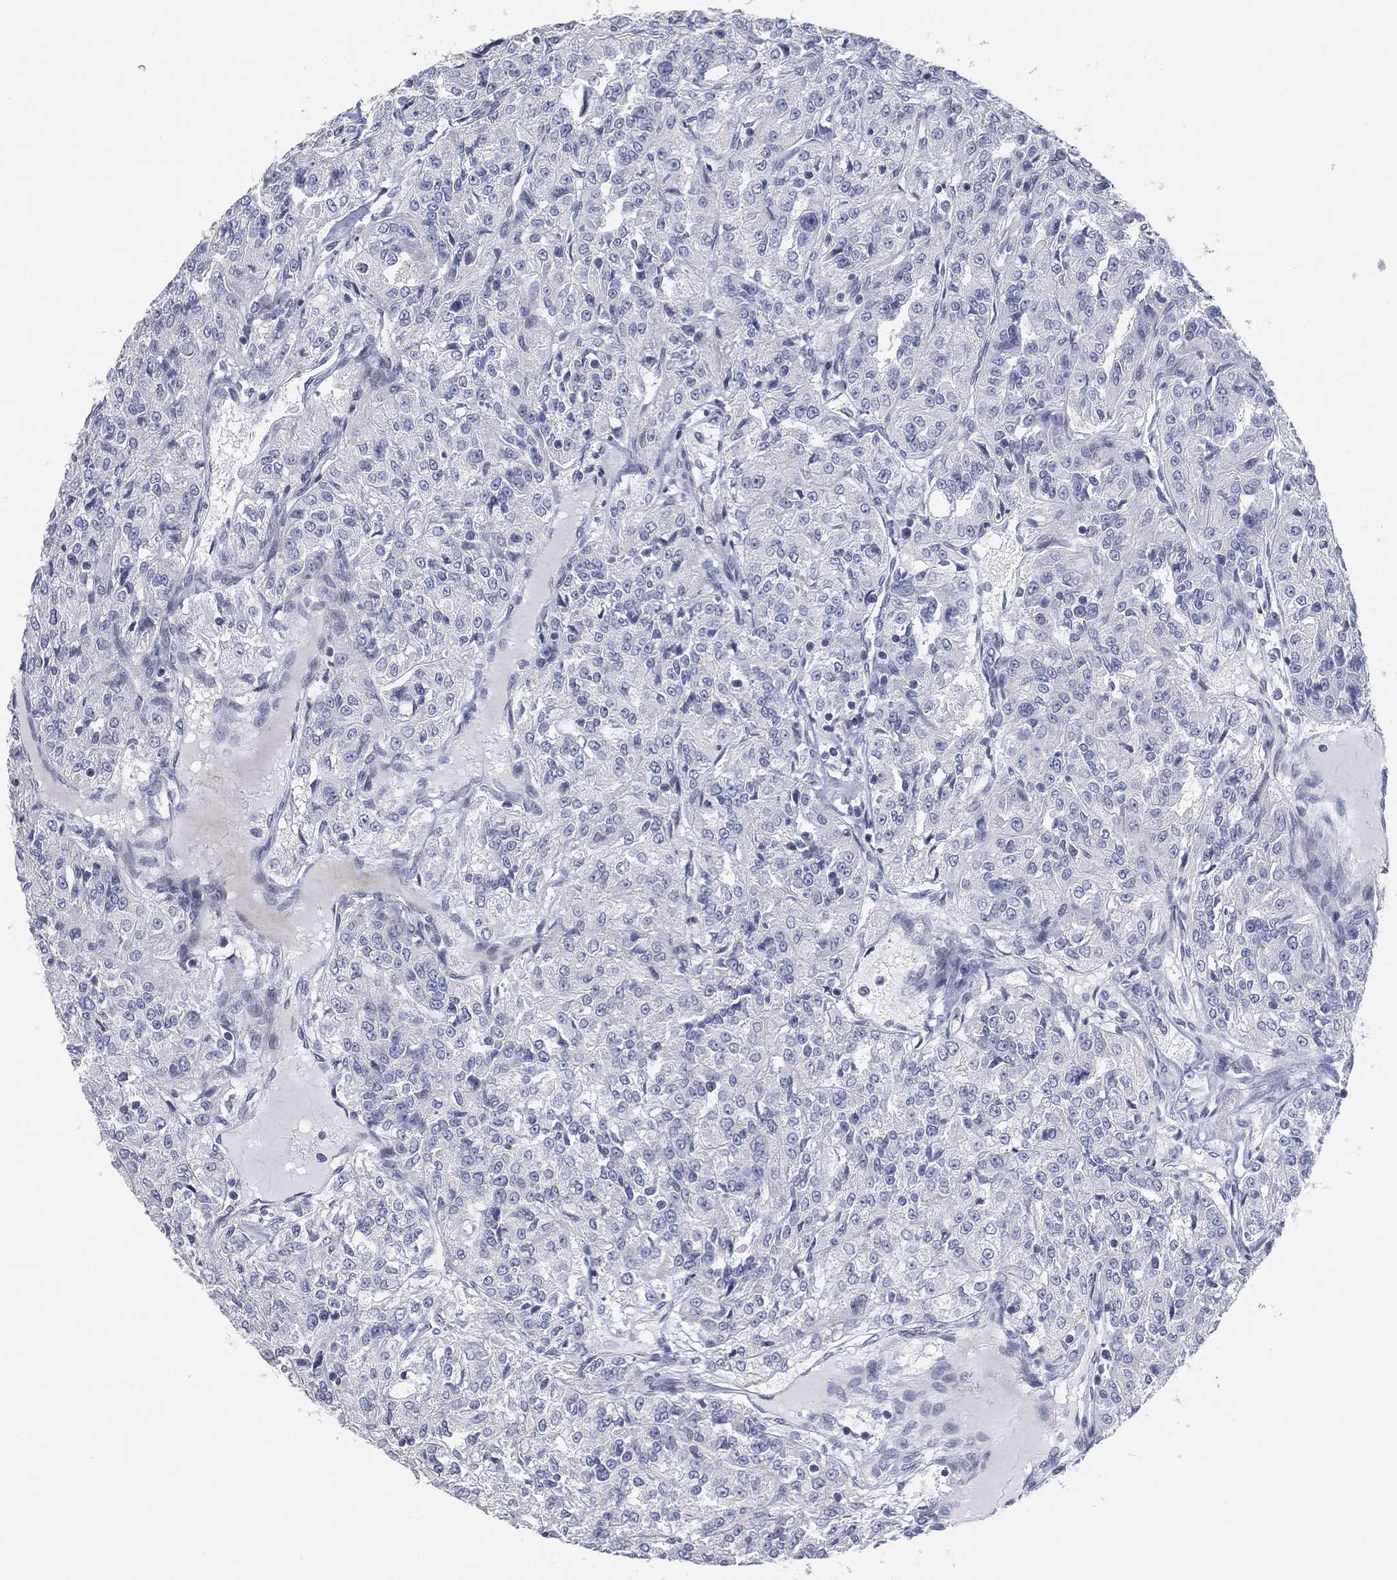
{"staining": {"intensity": "negative", "quantity": "none", "location": "none"}, "tissue": "renal cancer", "cell_type": "Tumor cells", "image_type": "cancer", "snomed": [{"axis": "morphology", "description": "Adenocarcinoma, NOS"}, {"axis": "topography", "description": "Kidney"}], "caption": "High magnification brightfield microscopy of renal adenocarcinoma stained with DAB (brown) and counterstained with hematoxylin (blue): tumor cells show no significant positivity.", "gene": "CFTR", "patient": {"sex": "female", "age": 63}}